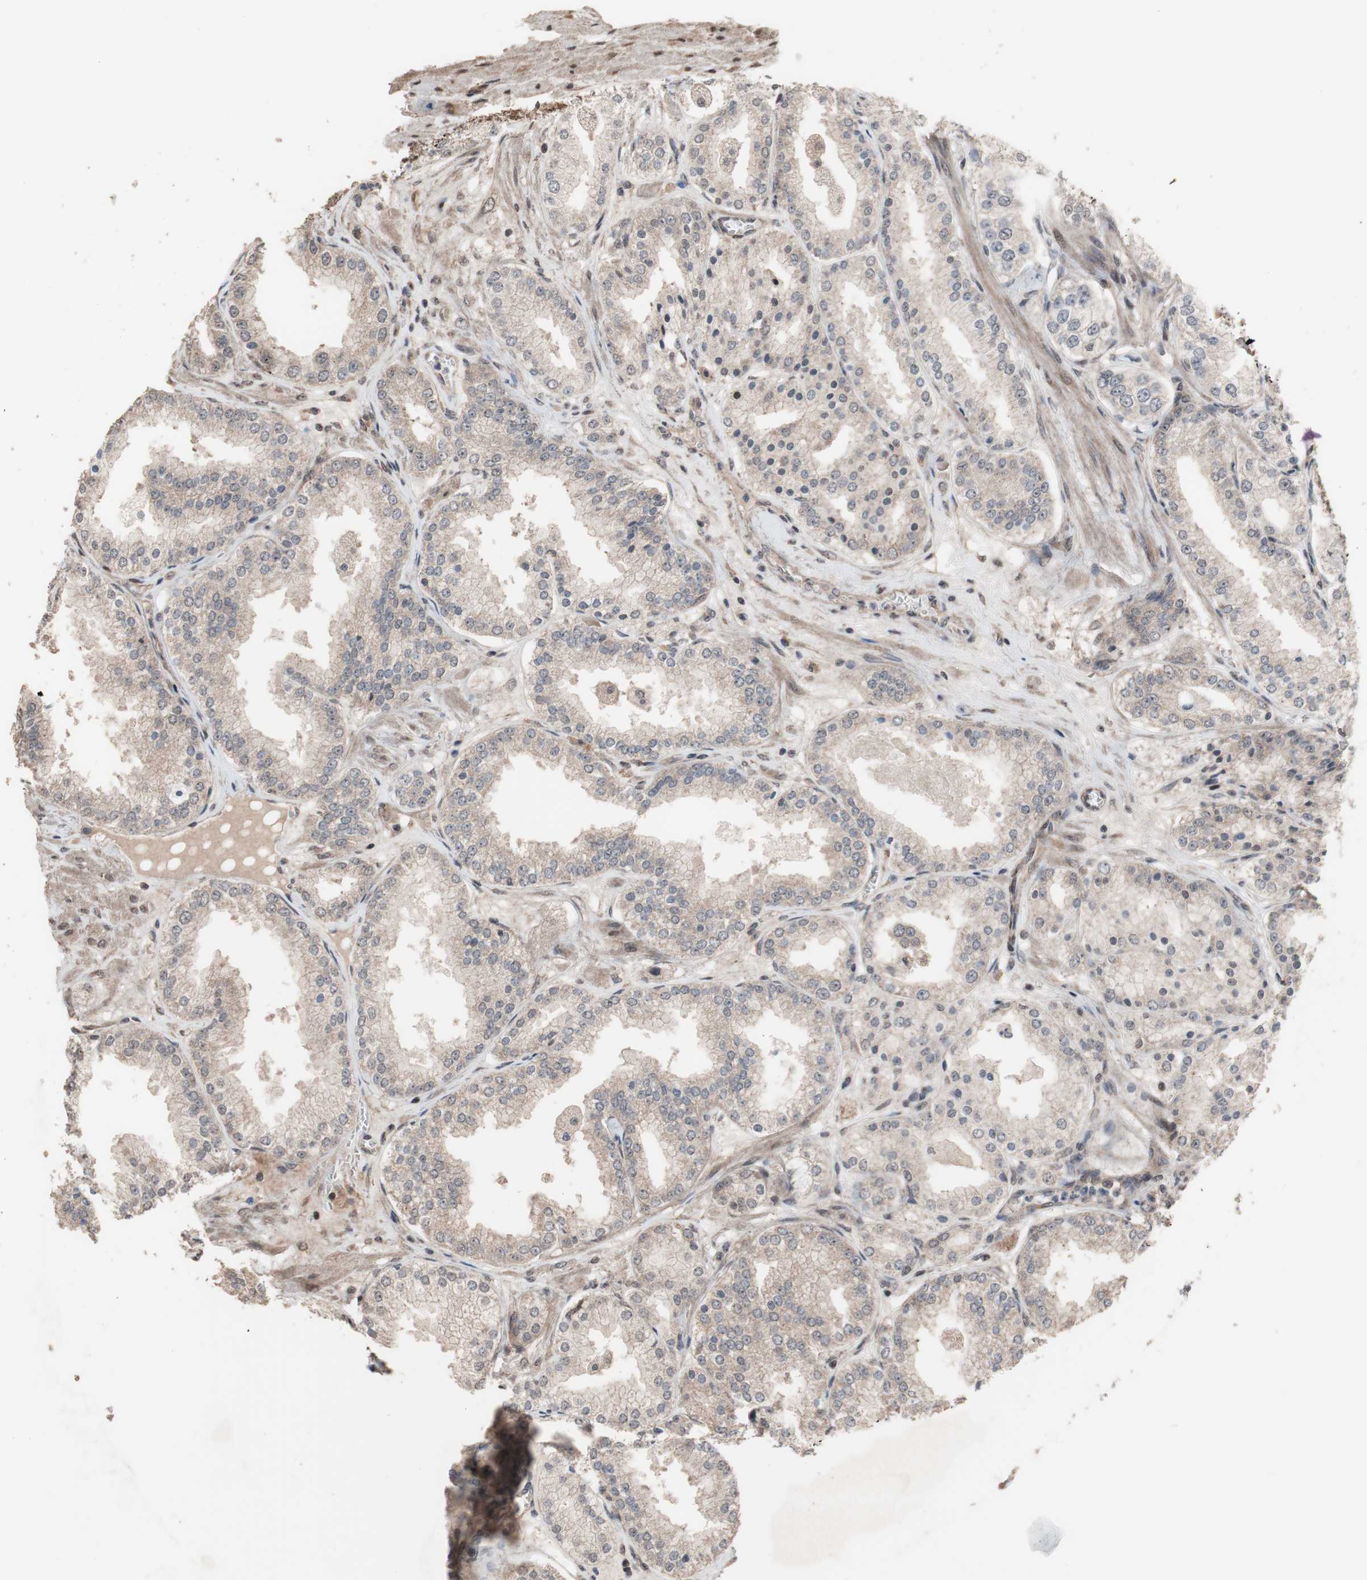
{"staining": {"intensity": "weak", "quantity": ">75%", "location": "cytoplasmic/membranous"}, "tissue": "prostate cancer", "cell_type": "Tumor cells", "image_type": "cancer", "snomed": [{"axis": "morphology", "description": "Adenocarcinoma, High grade"}, {"axis": "topography", "description": "Prostate"}], "caption": "Tumor cells show low levels of weak cytoplasmic/membranous staining in approximately >75% of cells in prostate adenocarcinoma (high-grade). Nuclei are stained in blue.", "gene": "KANSL1", "patient": {"sex": "male", "age": 61}}